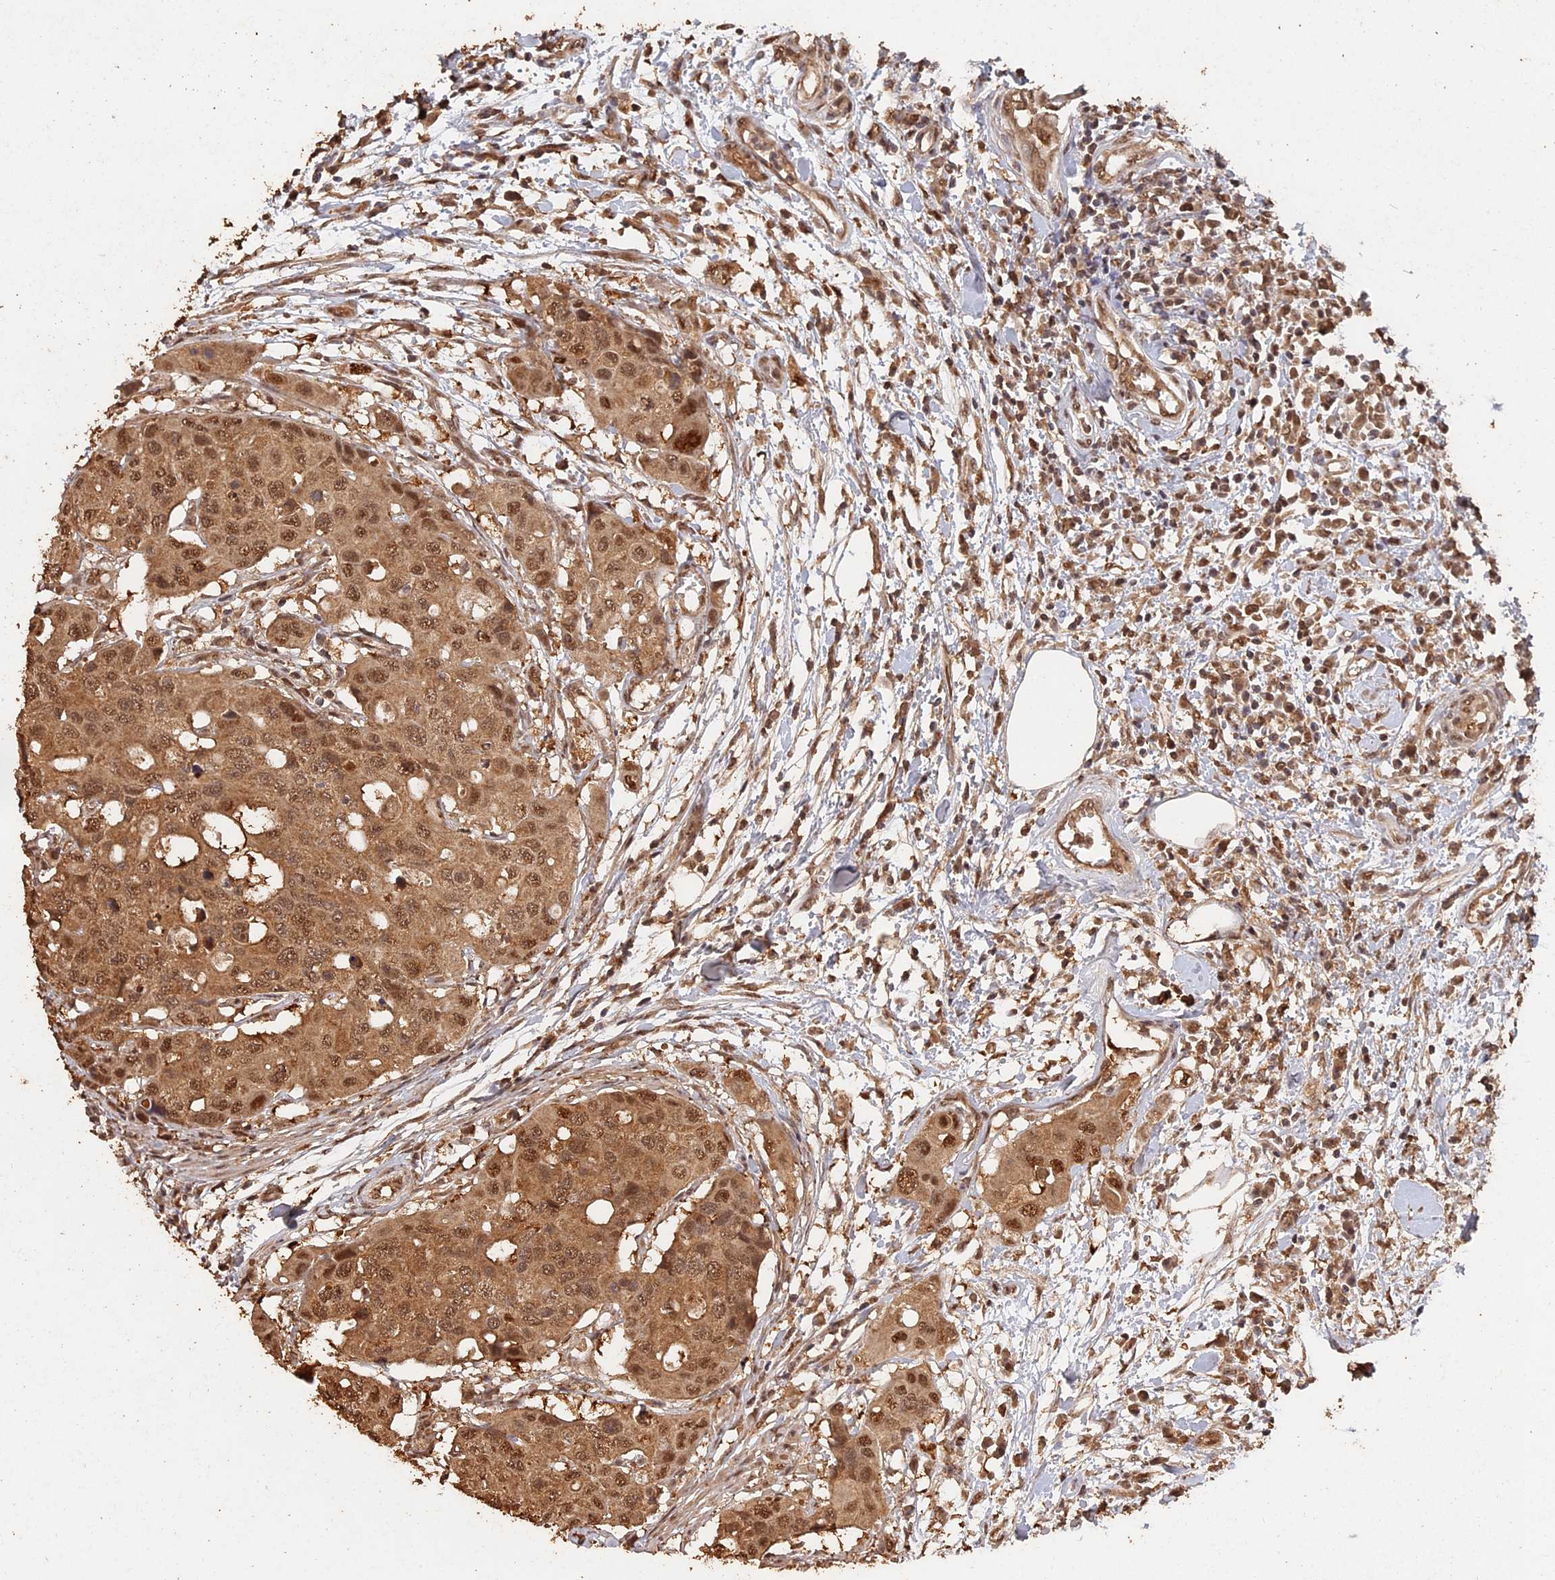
{"staining": {"intensity": "moderate", "quantity": ">75%", "location": "cytoplasmic/membranous,nuclear"}, "tissue": "colorectal cancer", "cell_type": "Tumor cells", "image_type": "cancer", "snomed": [{"axis": "morphology", "description": "Adenocarcinoma, NOS"}, {"axis": "topography", "description": "Colon"}], "caption": "High-power microscopy captured an IHC histopathology image of colorectal adenocarcinoma, revealing moderate cytoplasmic/membranous and nuclear positivity in approximately >75% of tumor cells.", "gene": "PSMC6", "patient": {"sex": "male", "age": 77}}